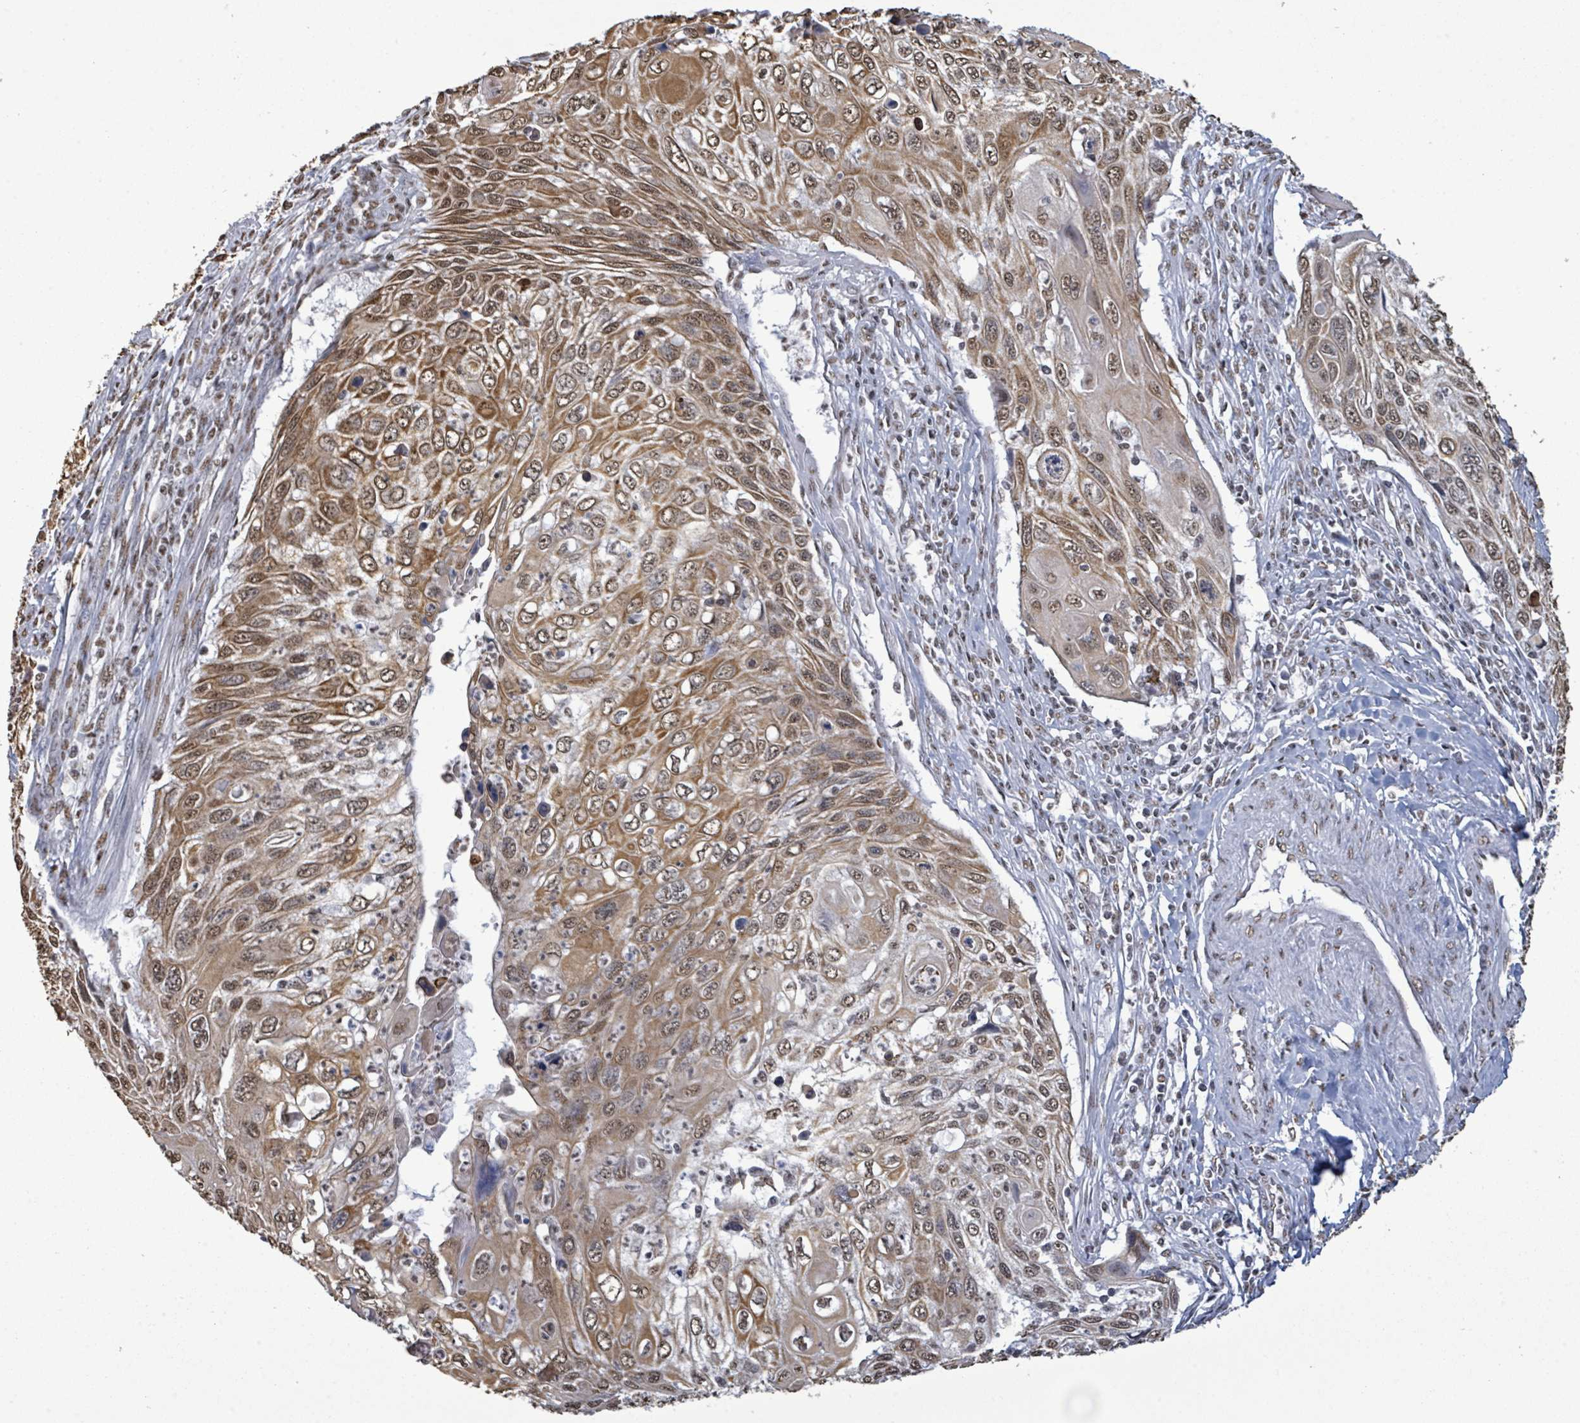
{"staining": {"intensity": "moderate", "quantity": ">75%", "location": "cytoplasmic/membranous,nuclear"}, "tissue": "cervical cancer", "cell_type": "Tumor cells", "image_type": "cancer", "snomed": [{"axis": "morphology", "description": "Squamous cell carcinoma, NOS"}, {"axis": "topography", "description": "Cervix"}], "caption": "The micrograph exhibits a brown stain indicating the presence of a protein in the cytoplasmic/membranous and nuclear of tumor cells in cervical cancer (squamous cell carcinoma). (DAB IHC, brown staining for protein, blue staining for nuclei).", "gene": "SAMD14", "patient": {"sex": "female", "age": 70}}